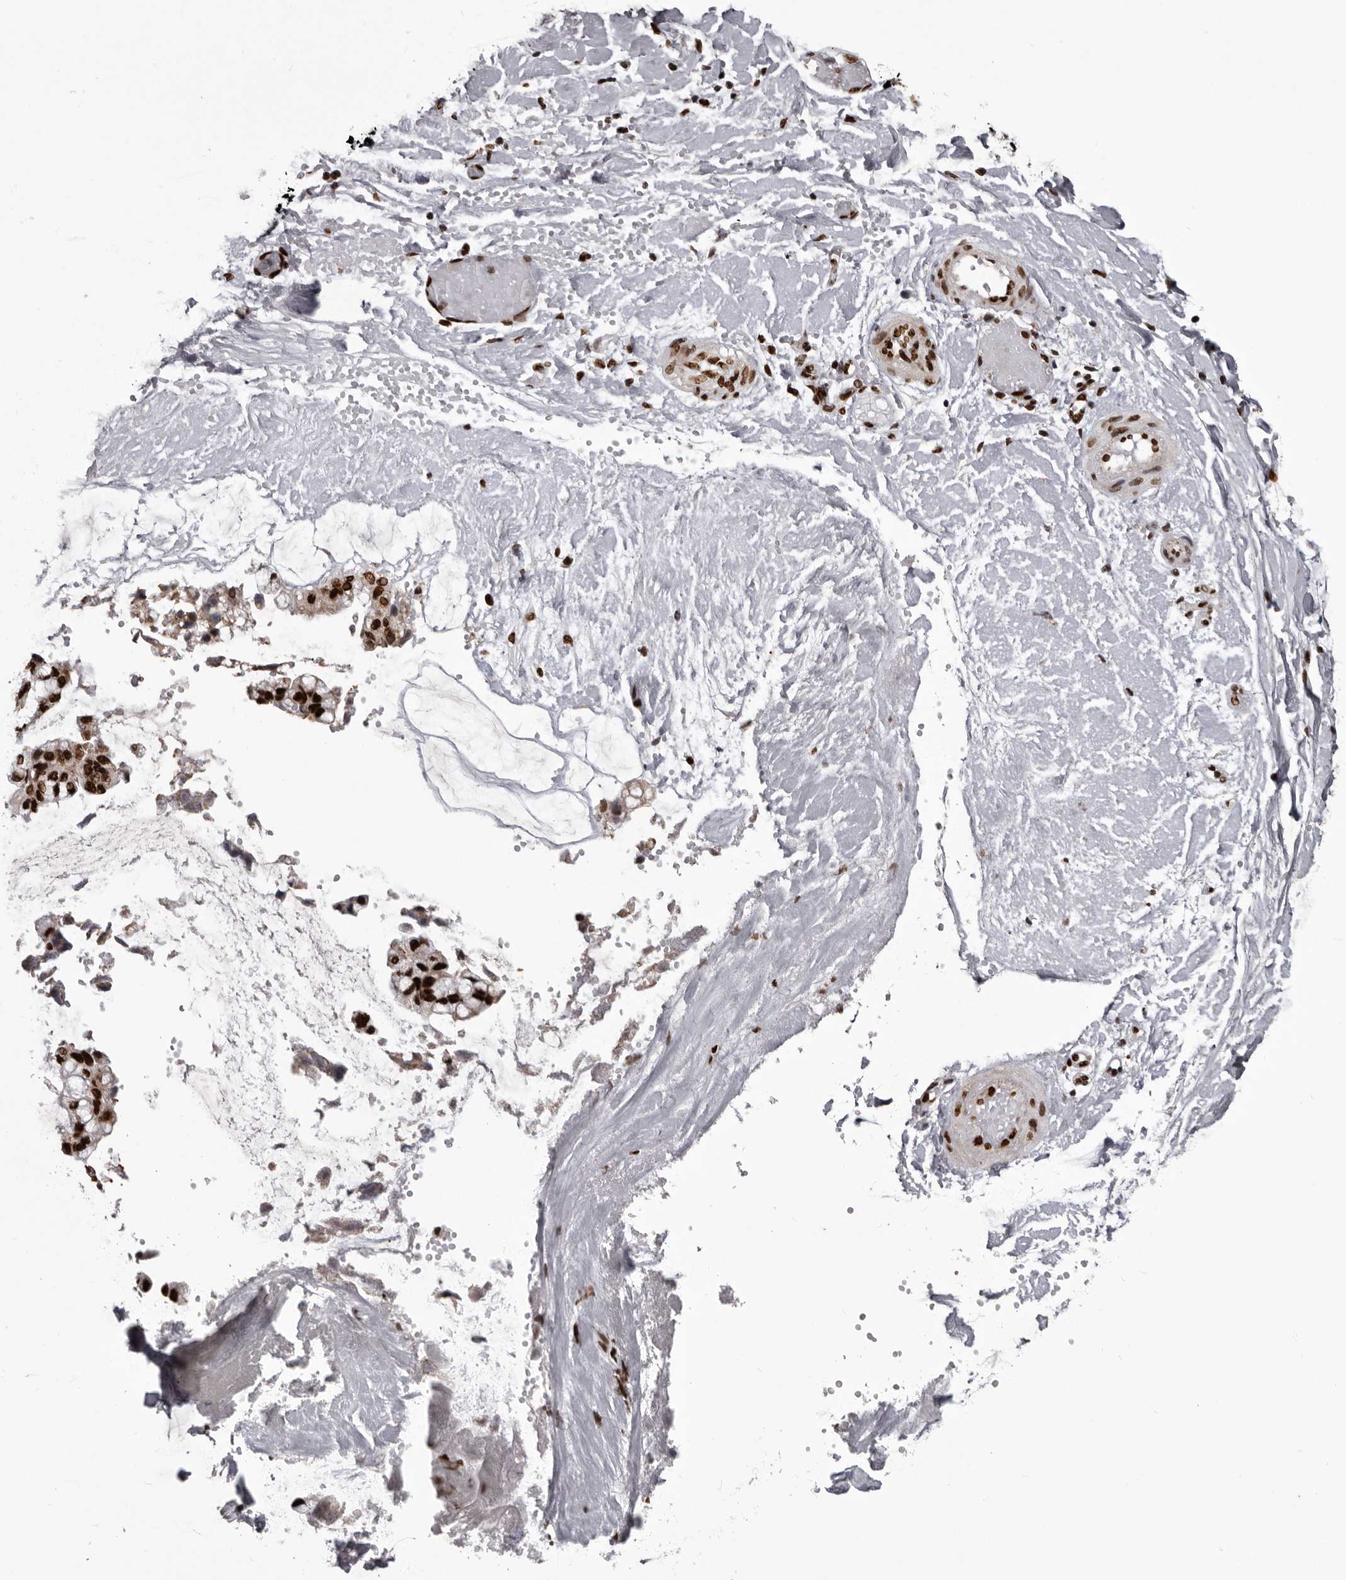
{"staining": {"intensity": "strong", "quantity": ">75%", "location": "nuclear"}, "tissue": "ovarian cancer", "cell_type": "Tumor cells", "image_type": "cancer", "snomed": [{"axis": "morphology", "description": "Cystadenocarcinoma, mucinous, NOS"}, {"axis": "topography", "description": "Ovary"}], "caption": "Mucinous cystadenocarcinoma (ovarian) stained for a protein (brown) demonstrates strong nuclear positive positivity in about >75% of tumor cells.", "gene": "NUMA1", "patient": {"sex": "female", "age": 39}}